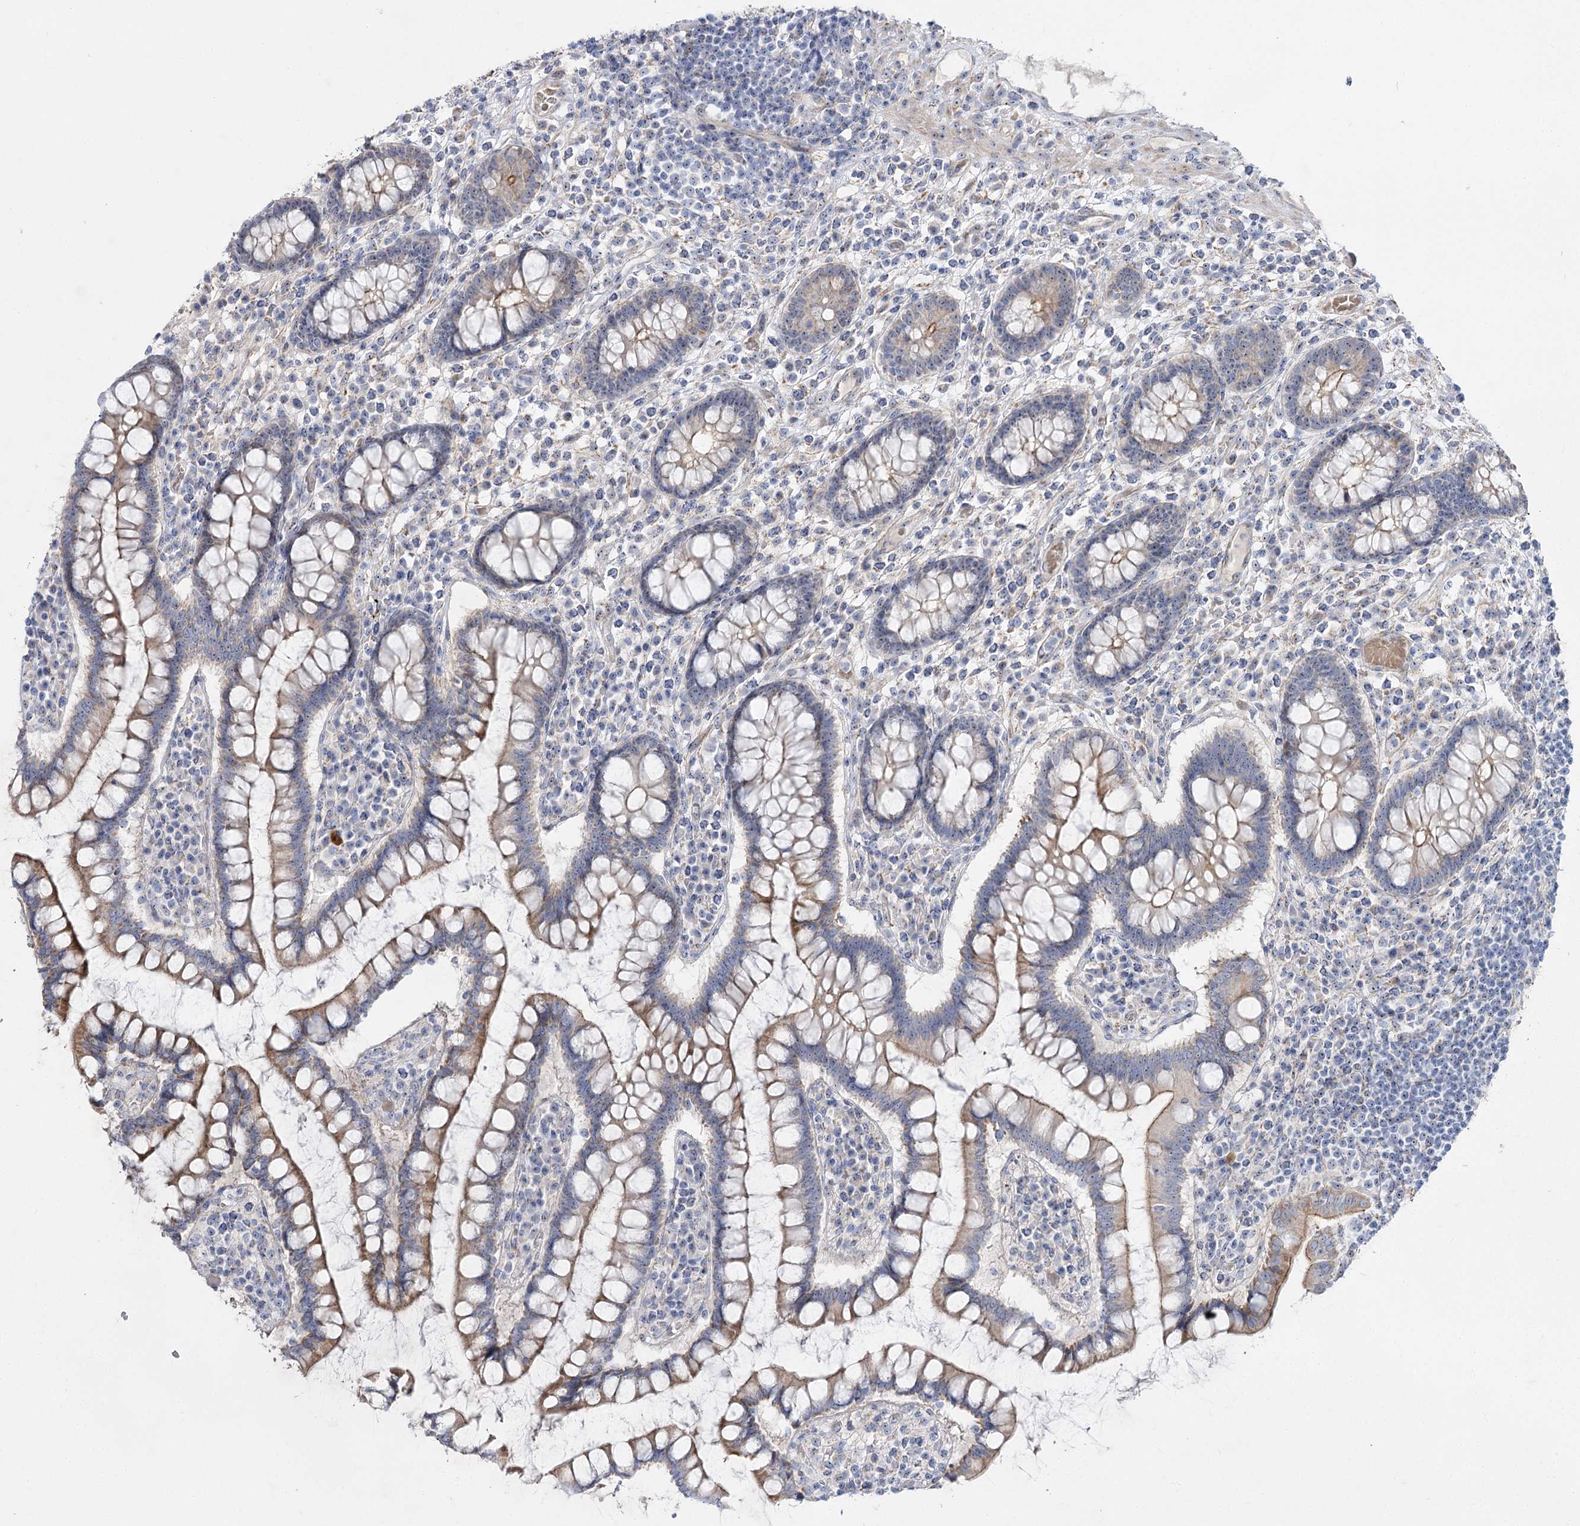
{"staining": {"intensity": "negative", "quantity": "none", "location": "none"}, "tissue": "colon", "cell_type": "Endothelial cells", "image_type": "normal", "snomed": [{"axis": "morphology", "description": "Normal tissue, NOS"}, {"axis": "topography", "description": "Colon"}], "caption": "A high-resolution image shows immunohistochemistry (IHC) staining of normal colon, which reveals no significant expression in endothelial cells. The staining was performed using DAB to visualize the protein expression in brown, while the nuclei were stained in blue with hematoxylin (Magnification: 20x).", "gene": "SUOX", "patient": {"sex": "female", "age": 79}}